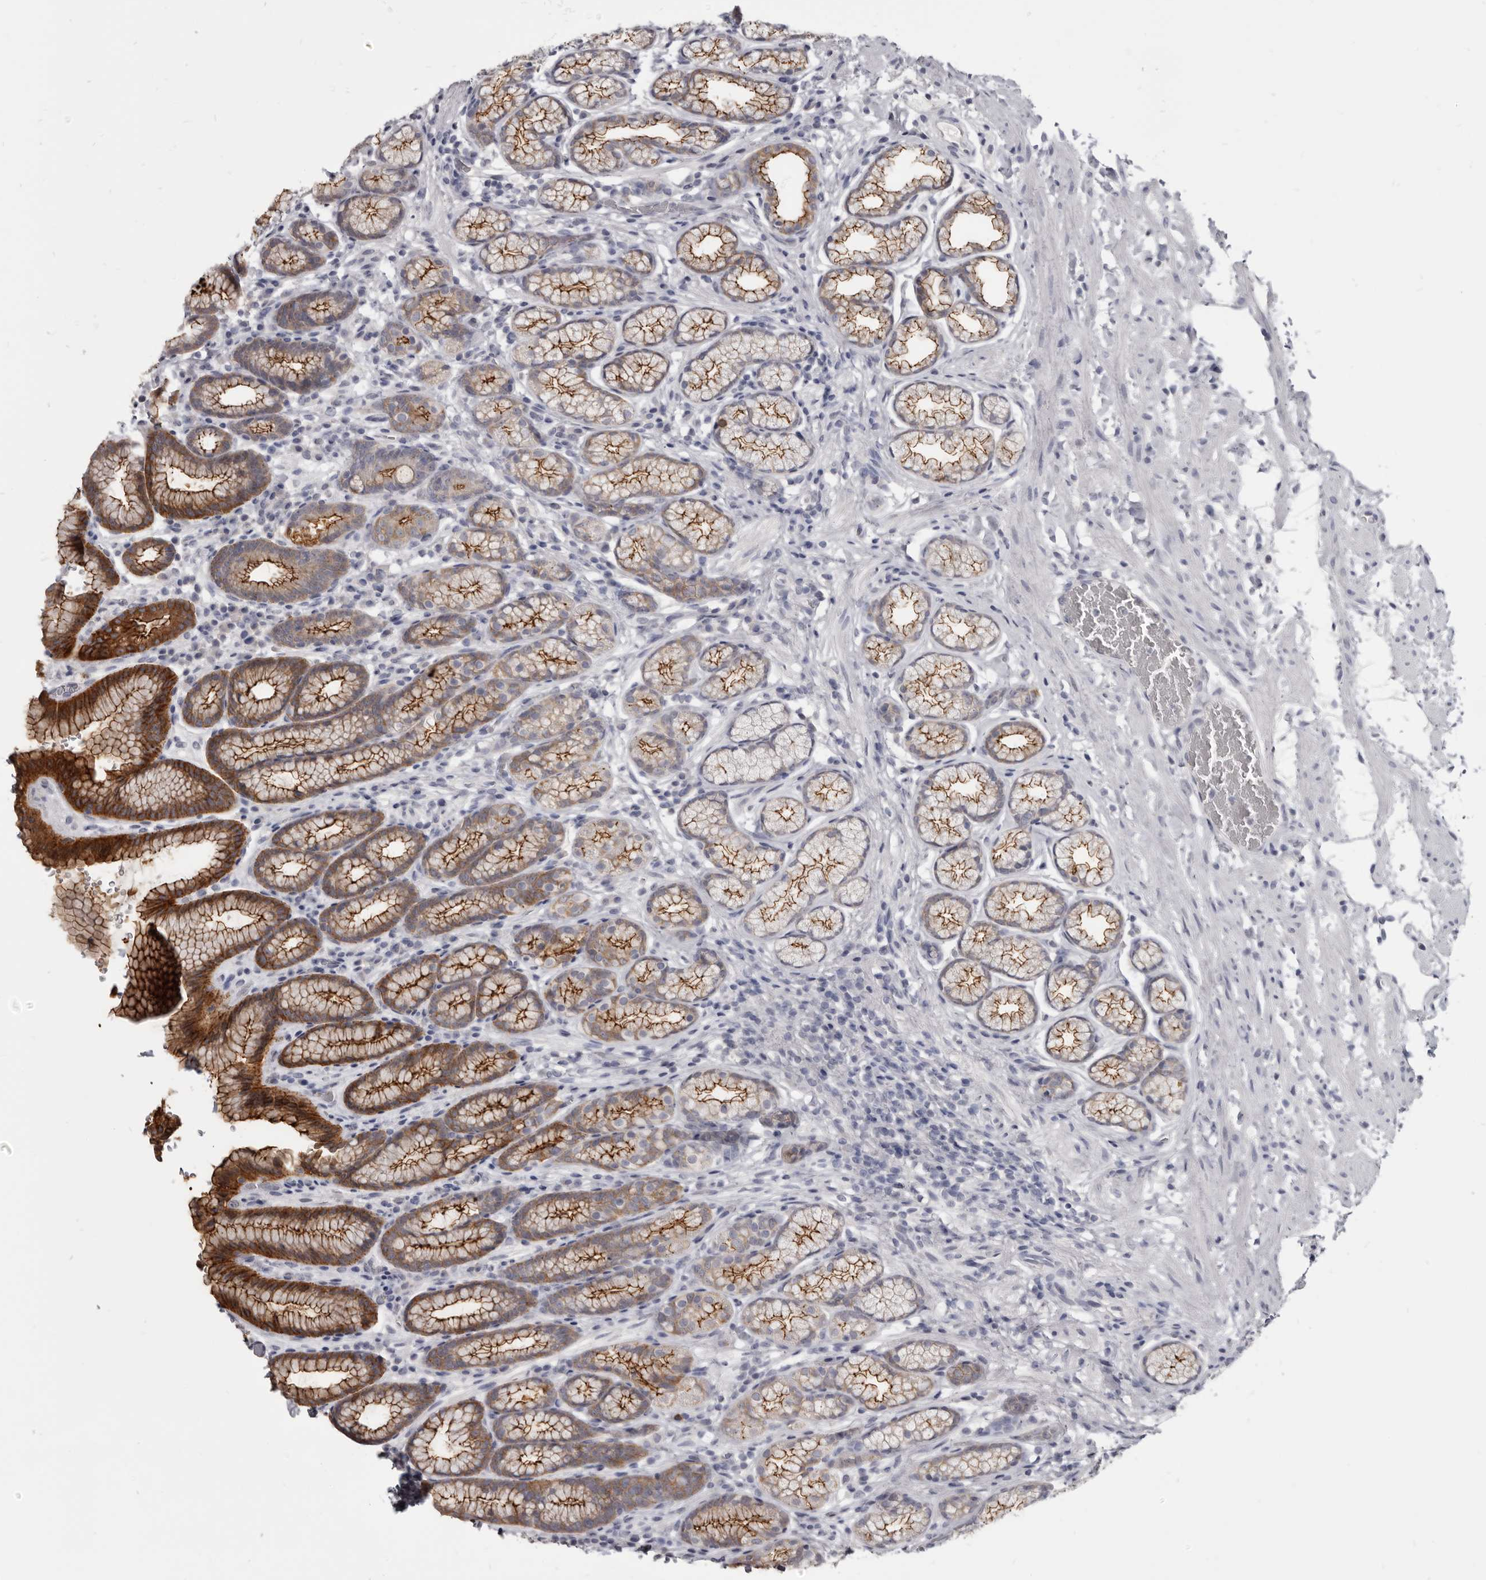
{"staining": {"intensity": "strong", "quantity": ">75%", "location": "cytoplasmic/membranous"}, "tissue": "stomach", "cell_type": "Glandular cells", "image_type": "normal", "snomed": [{"axis": "morphology", "description": "Normal tissue, NOS"}, {"axis": "topography", "description": "Stomach"}], "caption": "This image reveals unremarkable stomach stained with IHC to label a protein in brown. The cytoplasmic/membranous of glandular cells show strong positivity for the protein. Nuclei are counter-stained blue.", "gene": "CGN", "patient": {"sex": "male", "age": 42}}